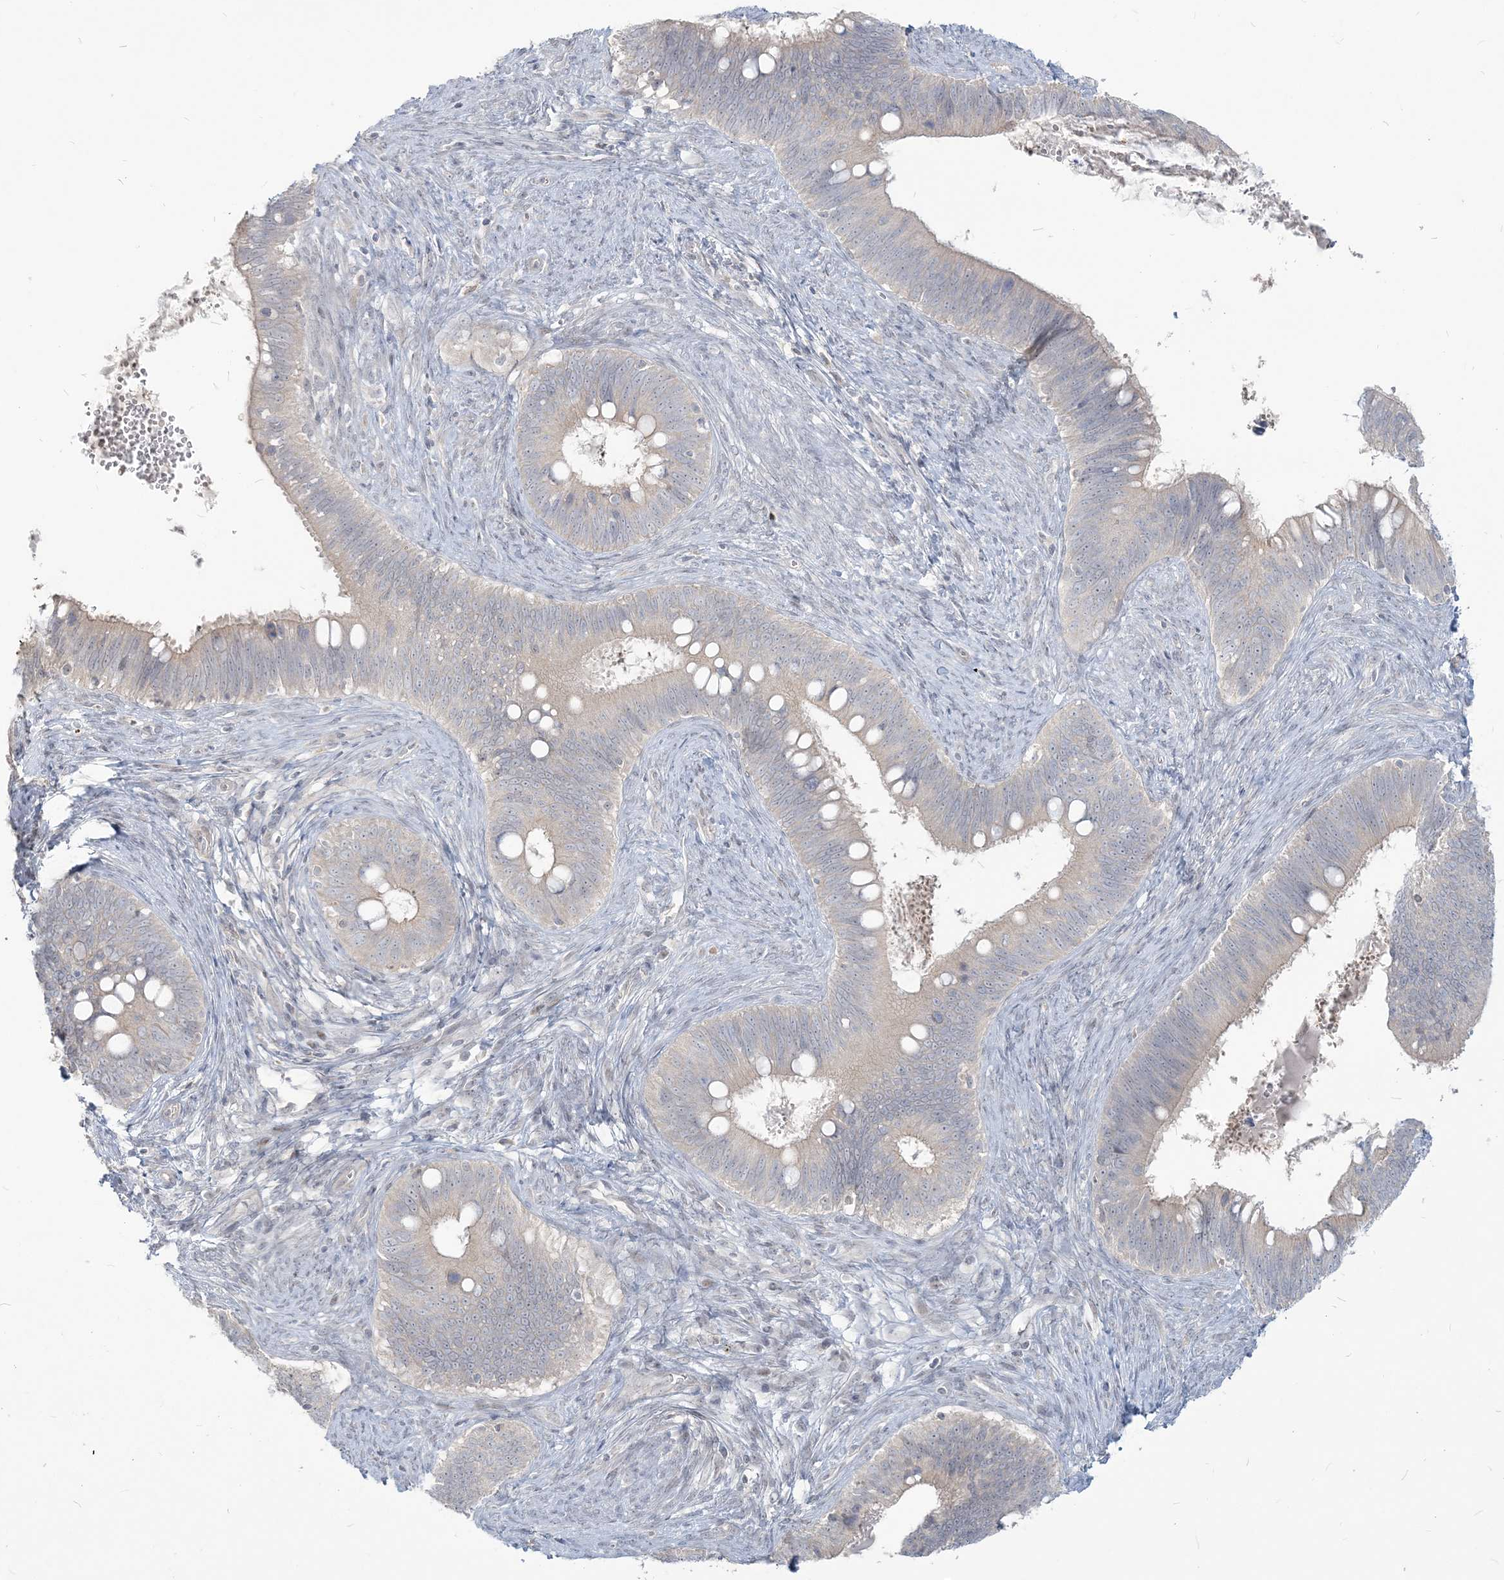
{"staining": {"intensity": "negative", "quantity": "none", "location": "none"}, "tissue": "cervical cancer", "cell_type": "Tumor cells", "image_type": "cancer", "snomed": [{"axis": "morphology", "description": "Adenocarcinoma, NOS"}, {"axis": "topography", "description": "Cervix"}], "caption": "Immunohistochemistry (IHC) histopathology image of neoplastic tissue: adenocarcinoma (cervical) stained with DAB exhibits no significant protein expression in tumor cells.", "gene": "SDAD1", "patient": {"sex": "female", "age": 42}}